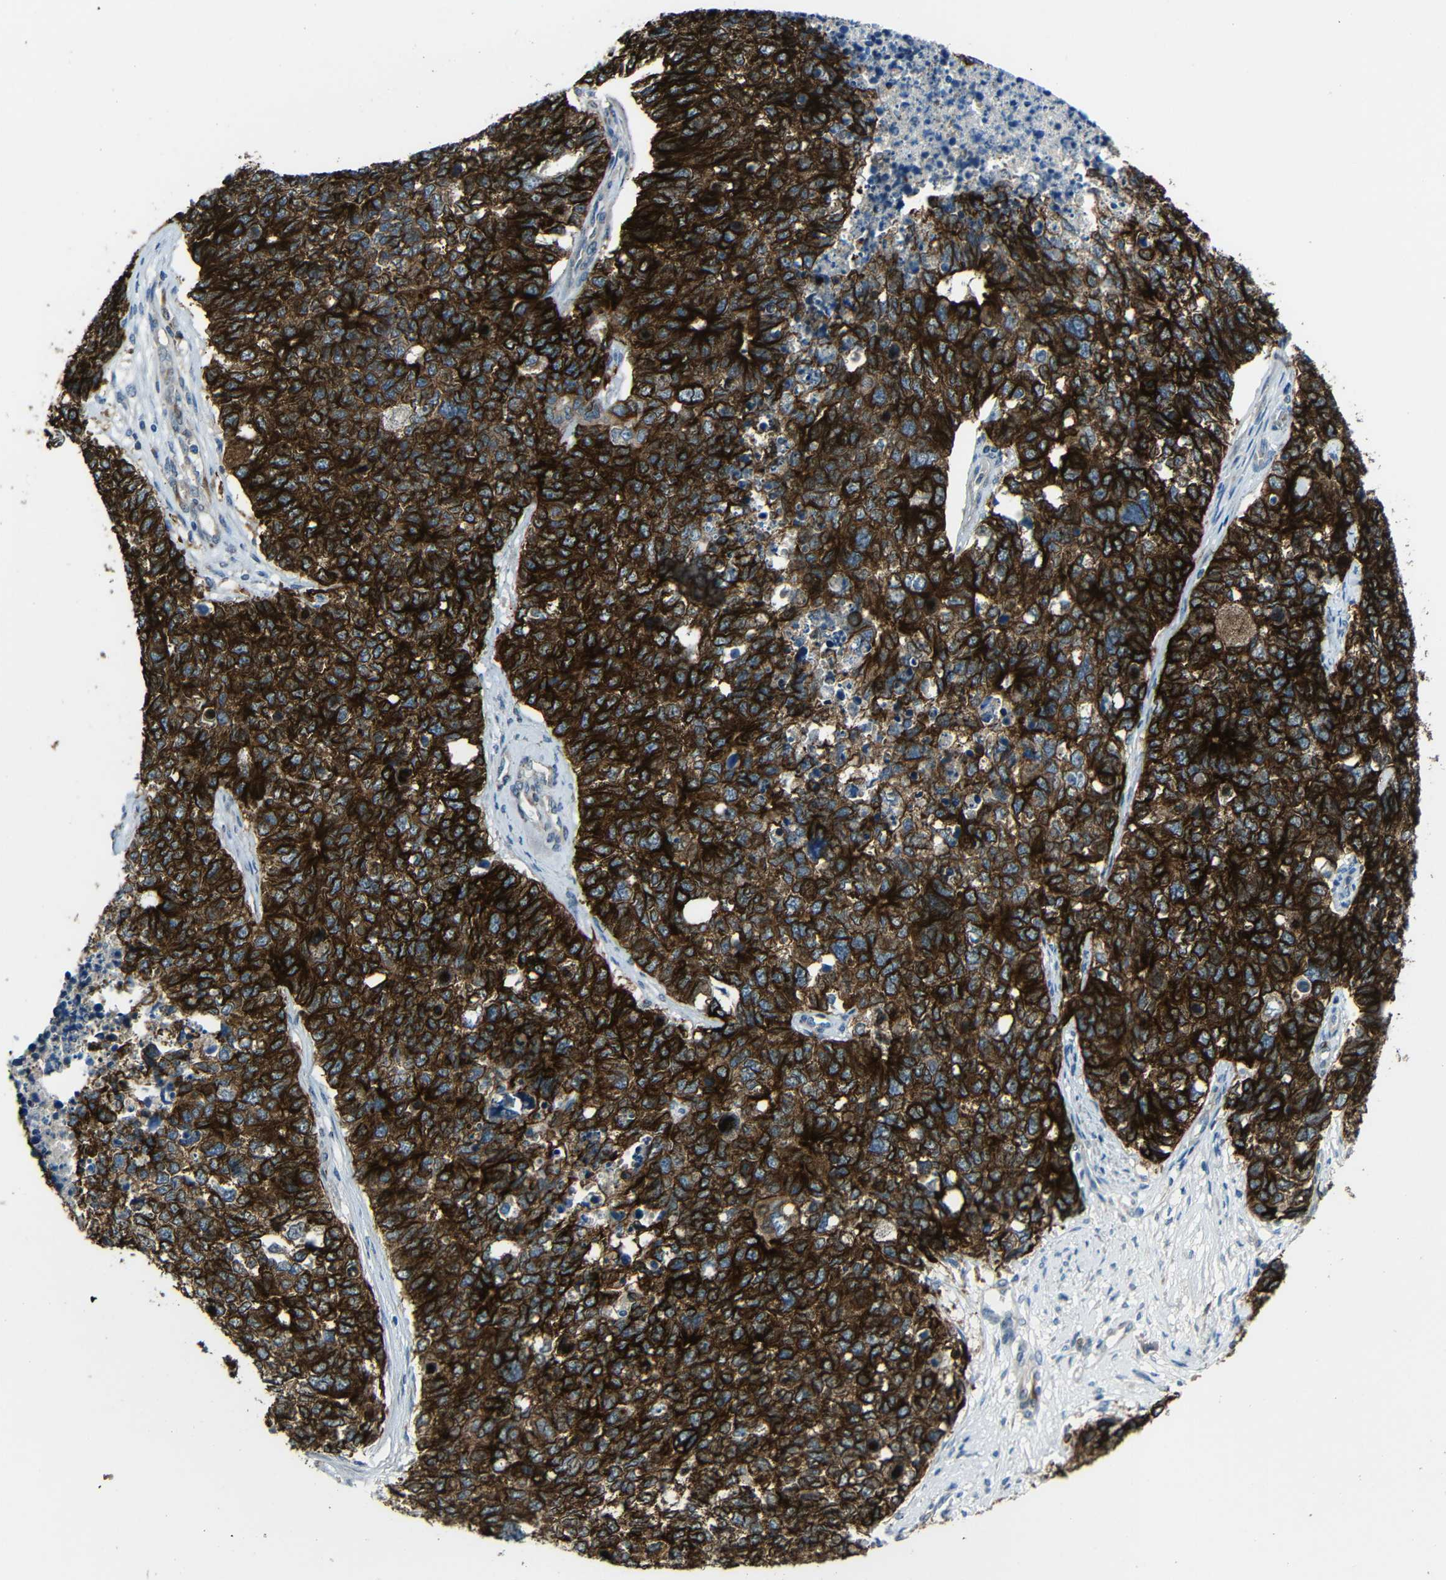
{"staining": {"intensity": "strong", "quantity": ">75%", "location": "cytoplasmic/membranous"}, "tissue": "cervical cancer", "cell_type": "Tumor cells", "image_type": "cancer", "snomed": [{"axis": "morphology", "description": "Squamous cell carcinoma, NOS"}, {"axis": "topography", "description": "Cervix"}], "caption": "Human cervical squamous cell carcinoma stained for a protein (brown) exhibits strong cytoplasmic/membranous positive staining in approximately >75% of tumor cells.", "gene": "DCLK1", "patient": {"sex": "female", "age": 63}}